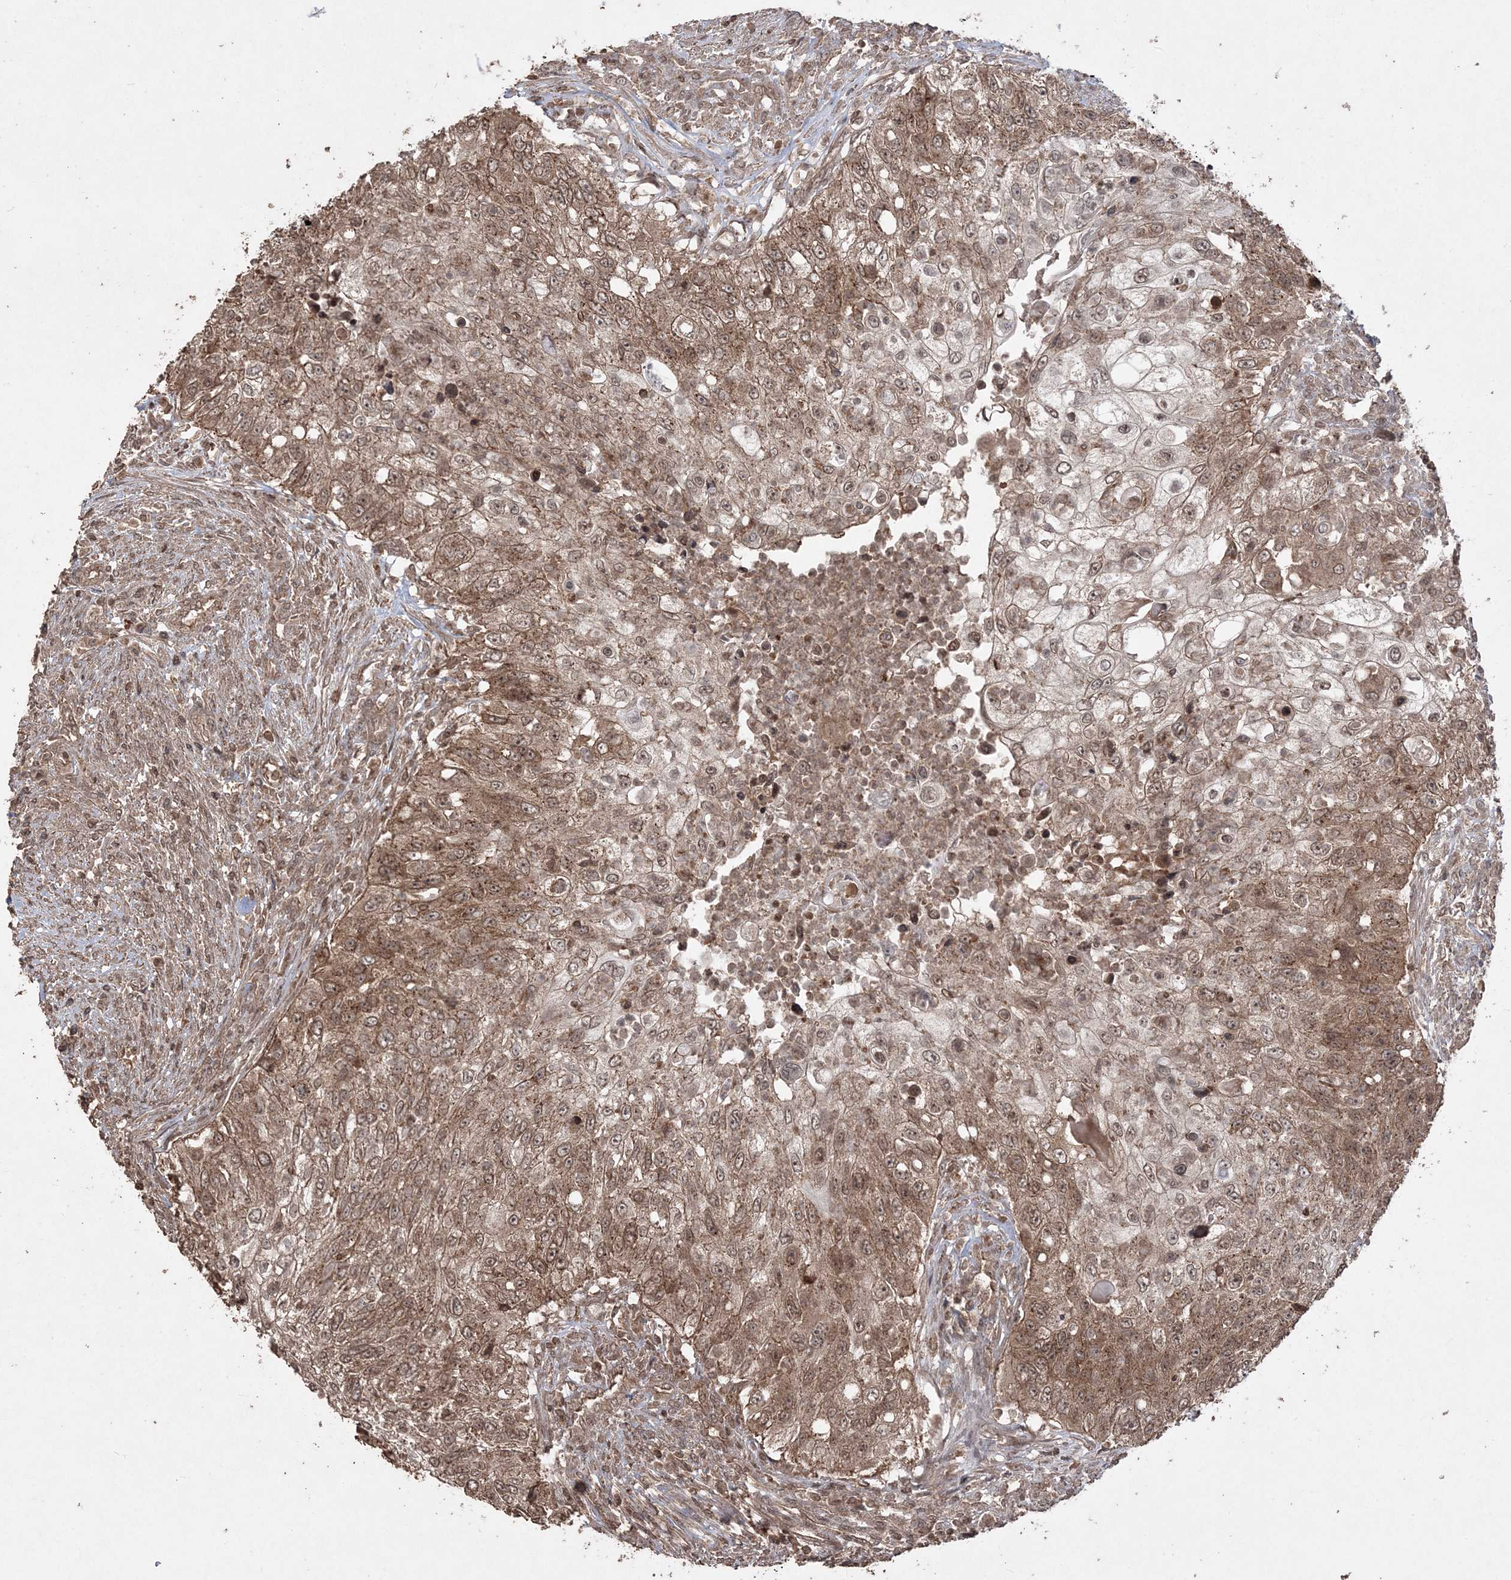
{"staining": {"intensity": "moderate", "quantity": ">75%", "location": "cytoplasmic/membranous,nuclear"}, "tissue": "urothelial cancer", "cell_type": "Tumor cells", "image_type": "cancer", "snomed": [{"axis": "morphology", "description": "Urothelial carcinoma, High grade"}, {"axis": "topography", "description": "Urinary bladder"}], "caption": "Protein analysis of high-grade urothelial carcinoma tissue exhibits moderate cytoplasmic/membranous and nuclear expression in about >75% of tumor cells.", "gene": "EHHADH", "patient": {"sex": "female", "age": 60}}